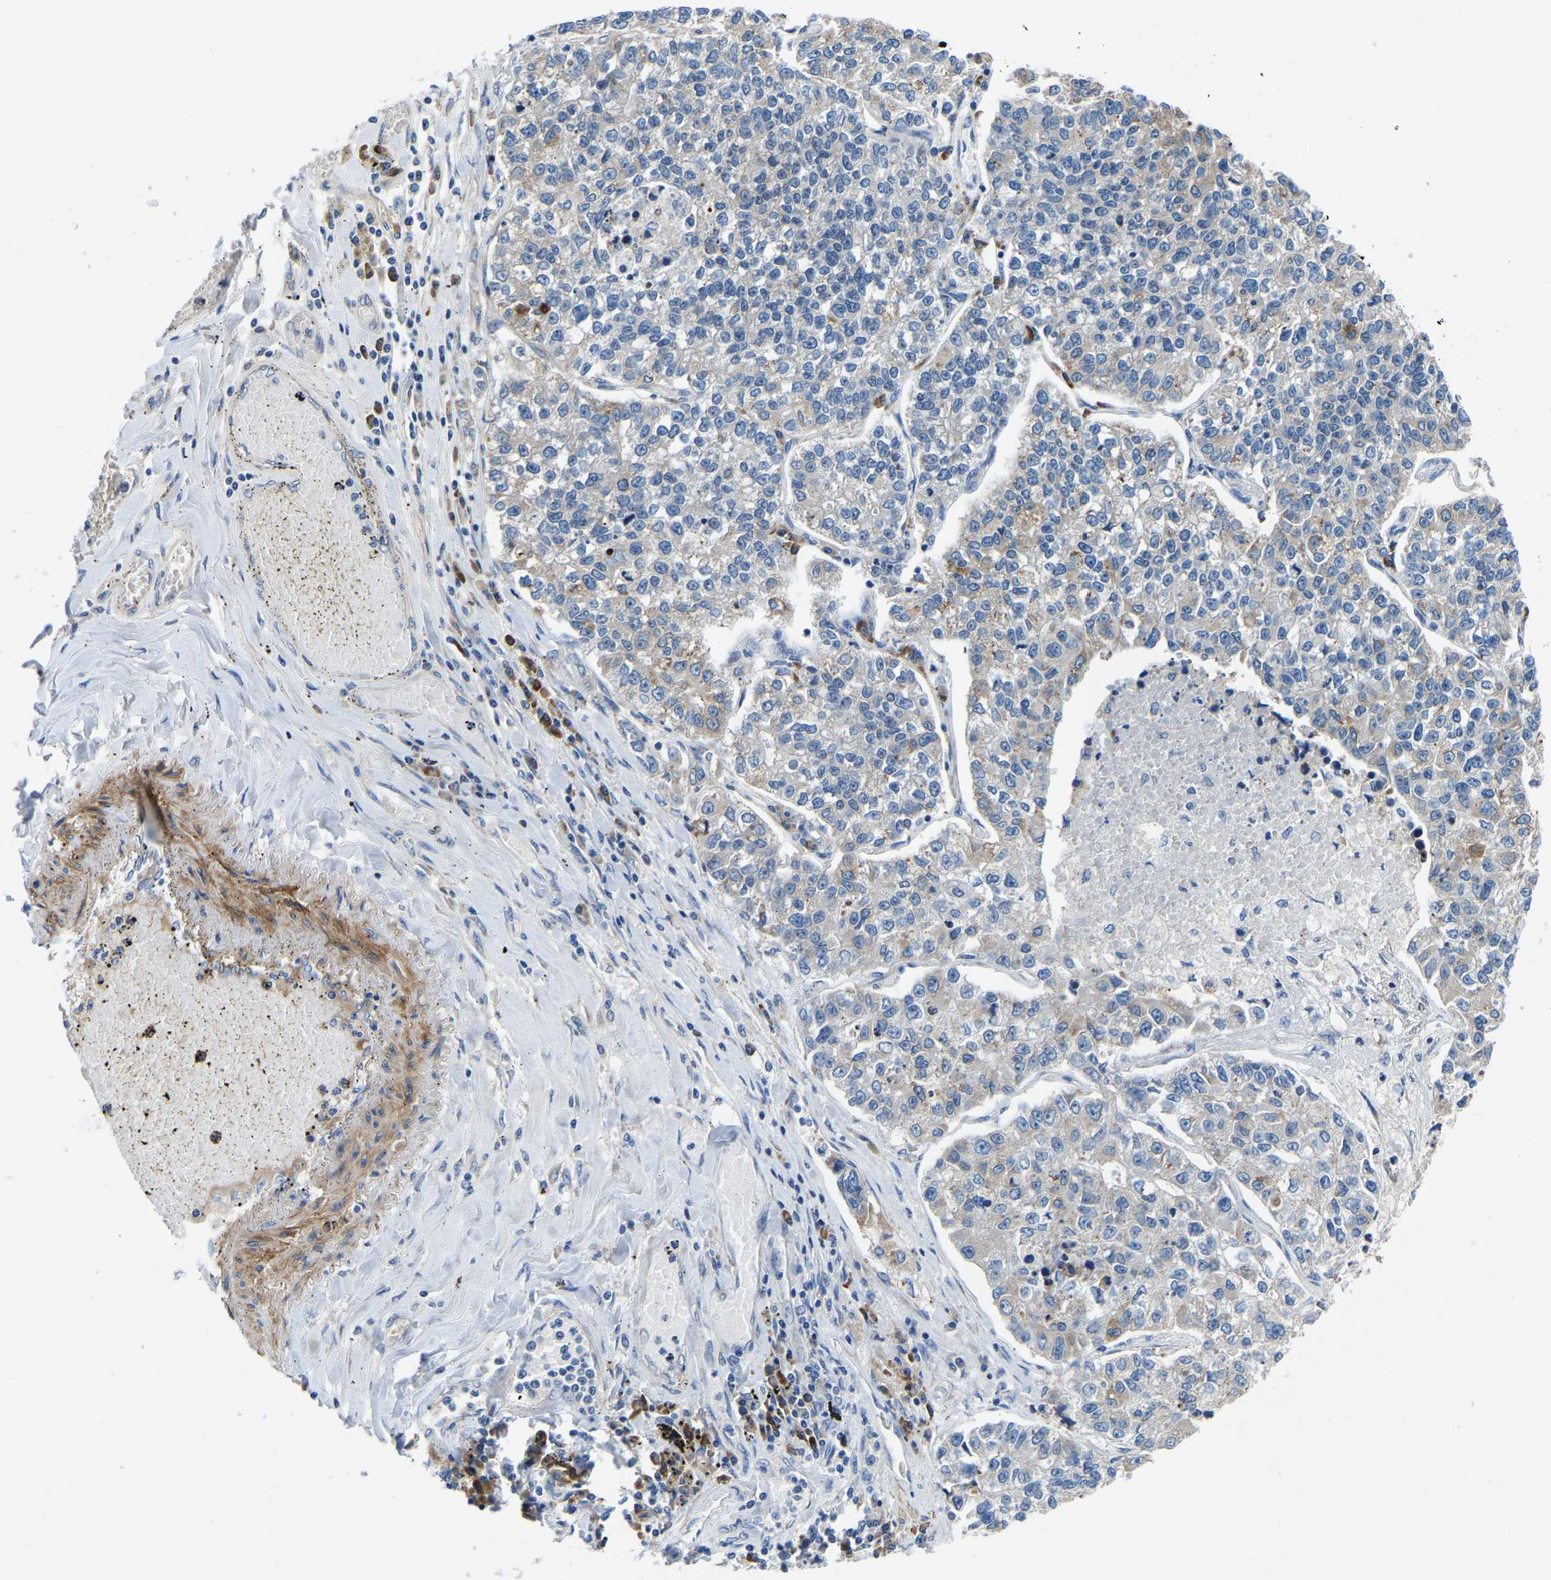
{"staining": {"intensity": "weak", "quantity": "<25%", "location": "cytoplasmic/membranous"}, "tissue": "lung cancer", "cell_type": "Tumor cells", "image_type": "cancer", "snomed": [{"axis": "morphology", "description": "Adenocarcinoma, NOS"}, {"axis": "topography", "description": "Lung"}], "caption": "Lung adenocarcinoma stained for a protein using immunohistochemistry (IHC) displays no positivity tumor cells.", "gene": "LIAS", "patient": {"sex": "male", "age": 49}}